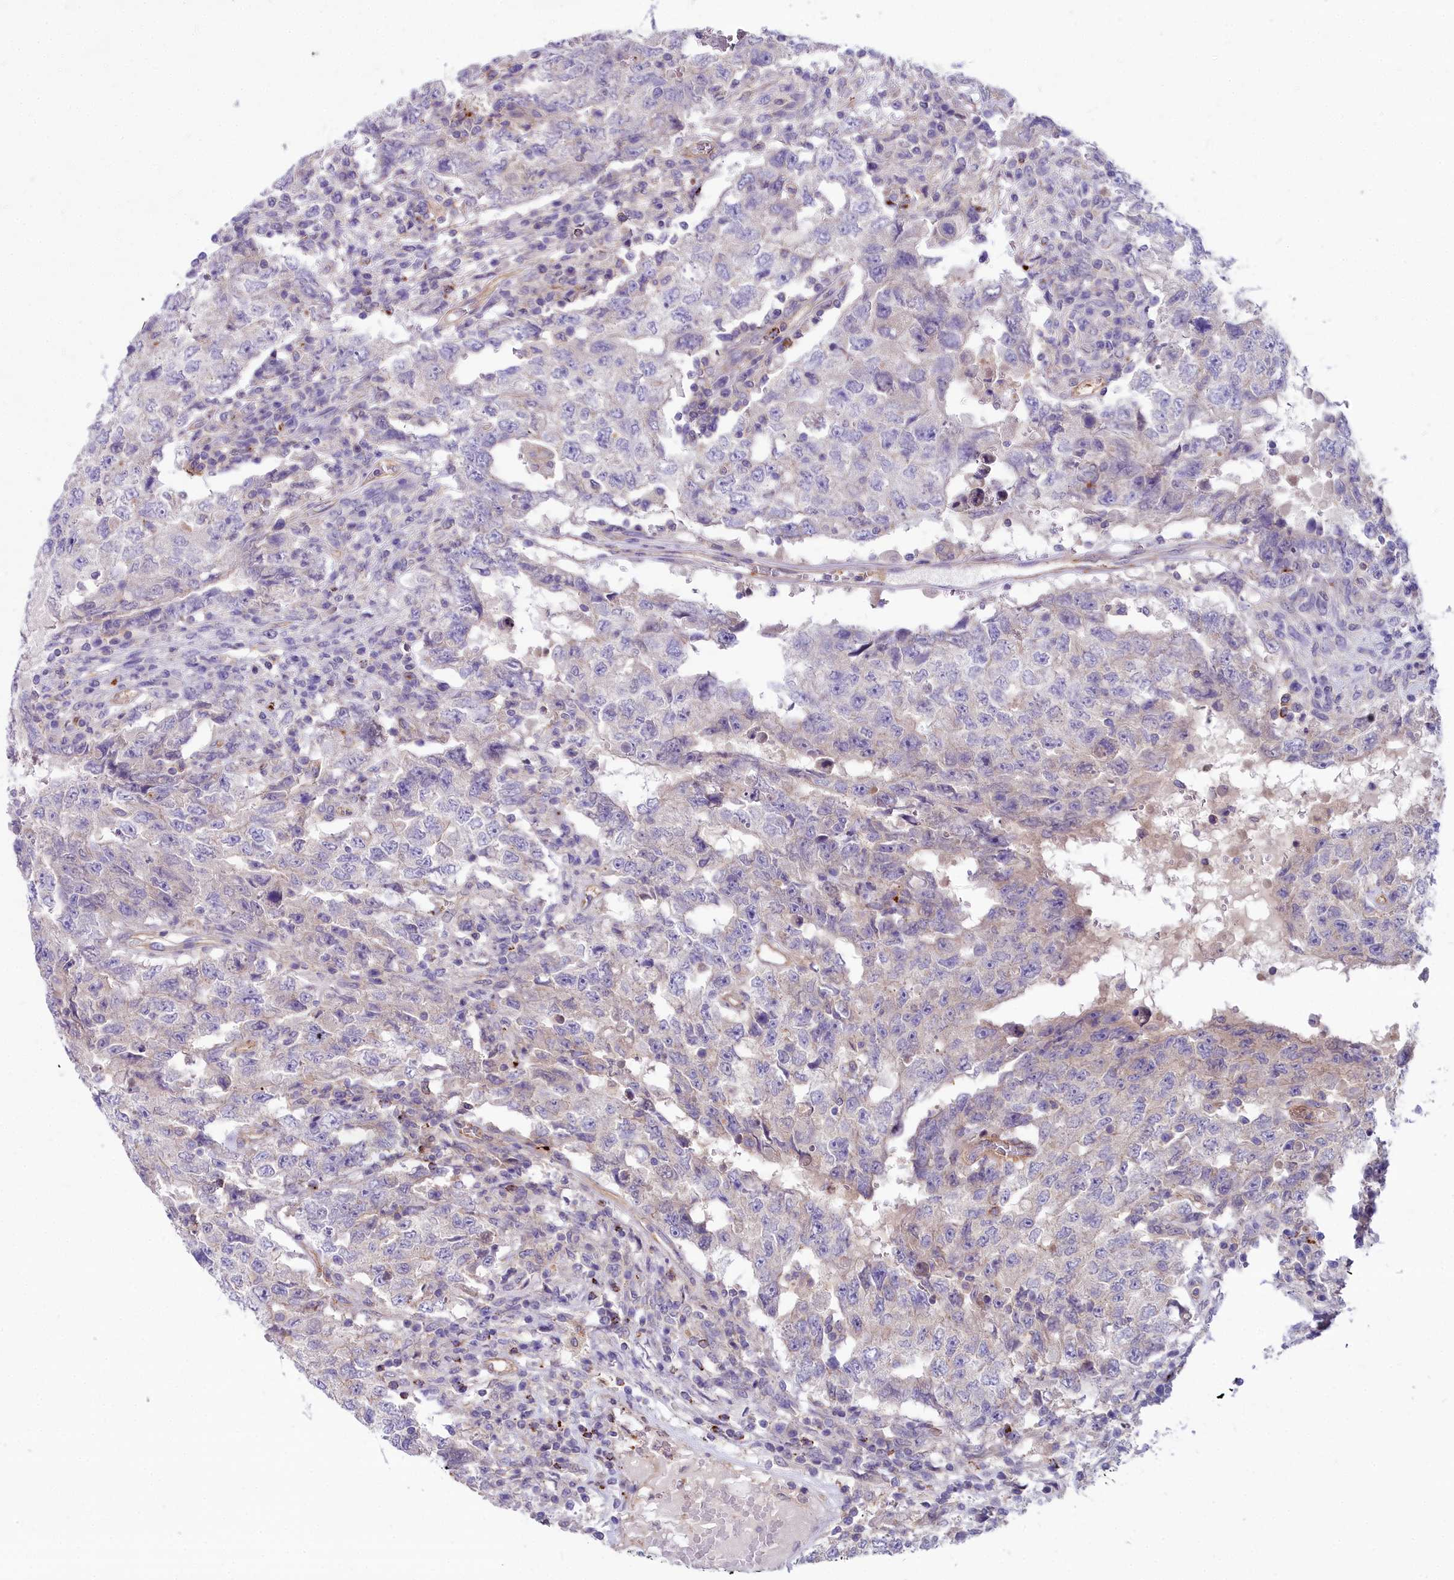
{"staining": {"intensity": "negative", "quantity": "none", "location": "none"}, "tissue": "testis cancer", "cell_type": "Tumor cells", "image_type": "cancer", "snomed": [{"axis": "morphology", "description": "Carcinoma, Embryonal, NOS"}, {"axis": "topography", "description": "Testis"}], "caption": "An immunohistochemistry (IHC) image of testis embryonal carcinoma is shown. There is no staining in tumor cells of testis embryonal carcinoma.", "gene": "HLA-DOA", "patient": {"sex": "male", "age": 26}}